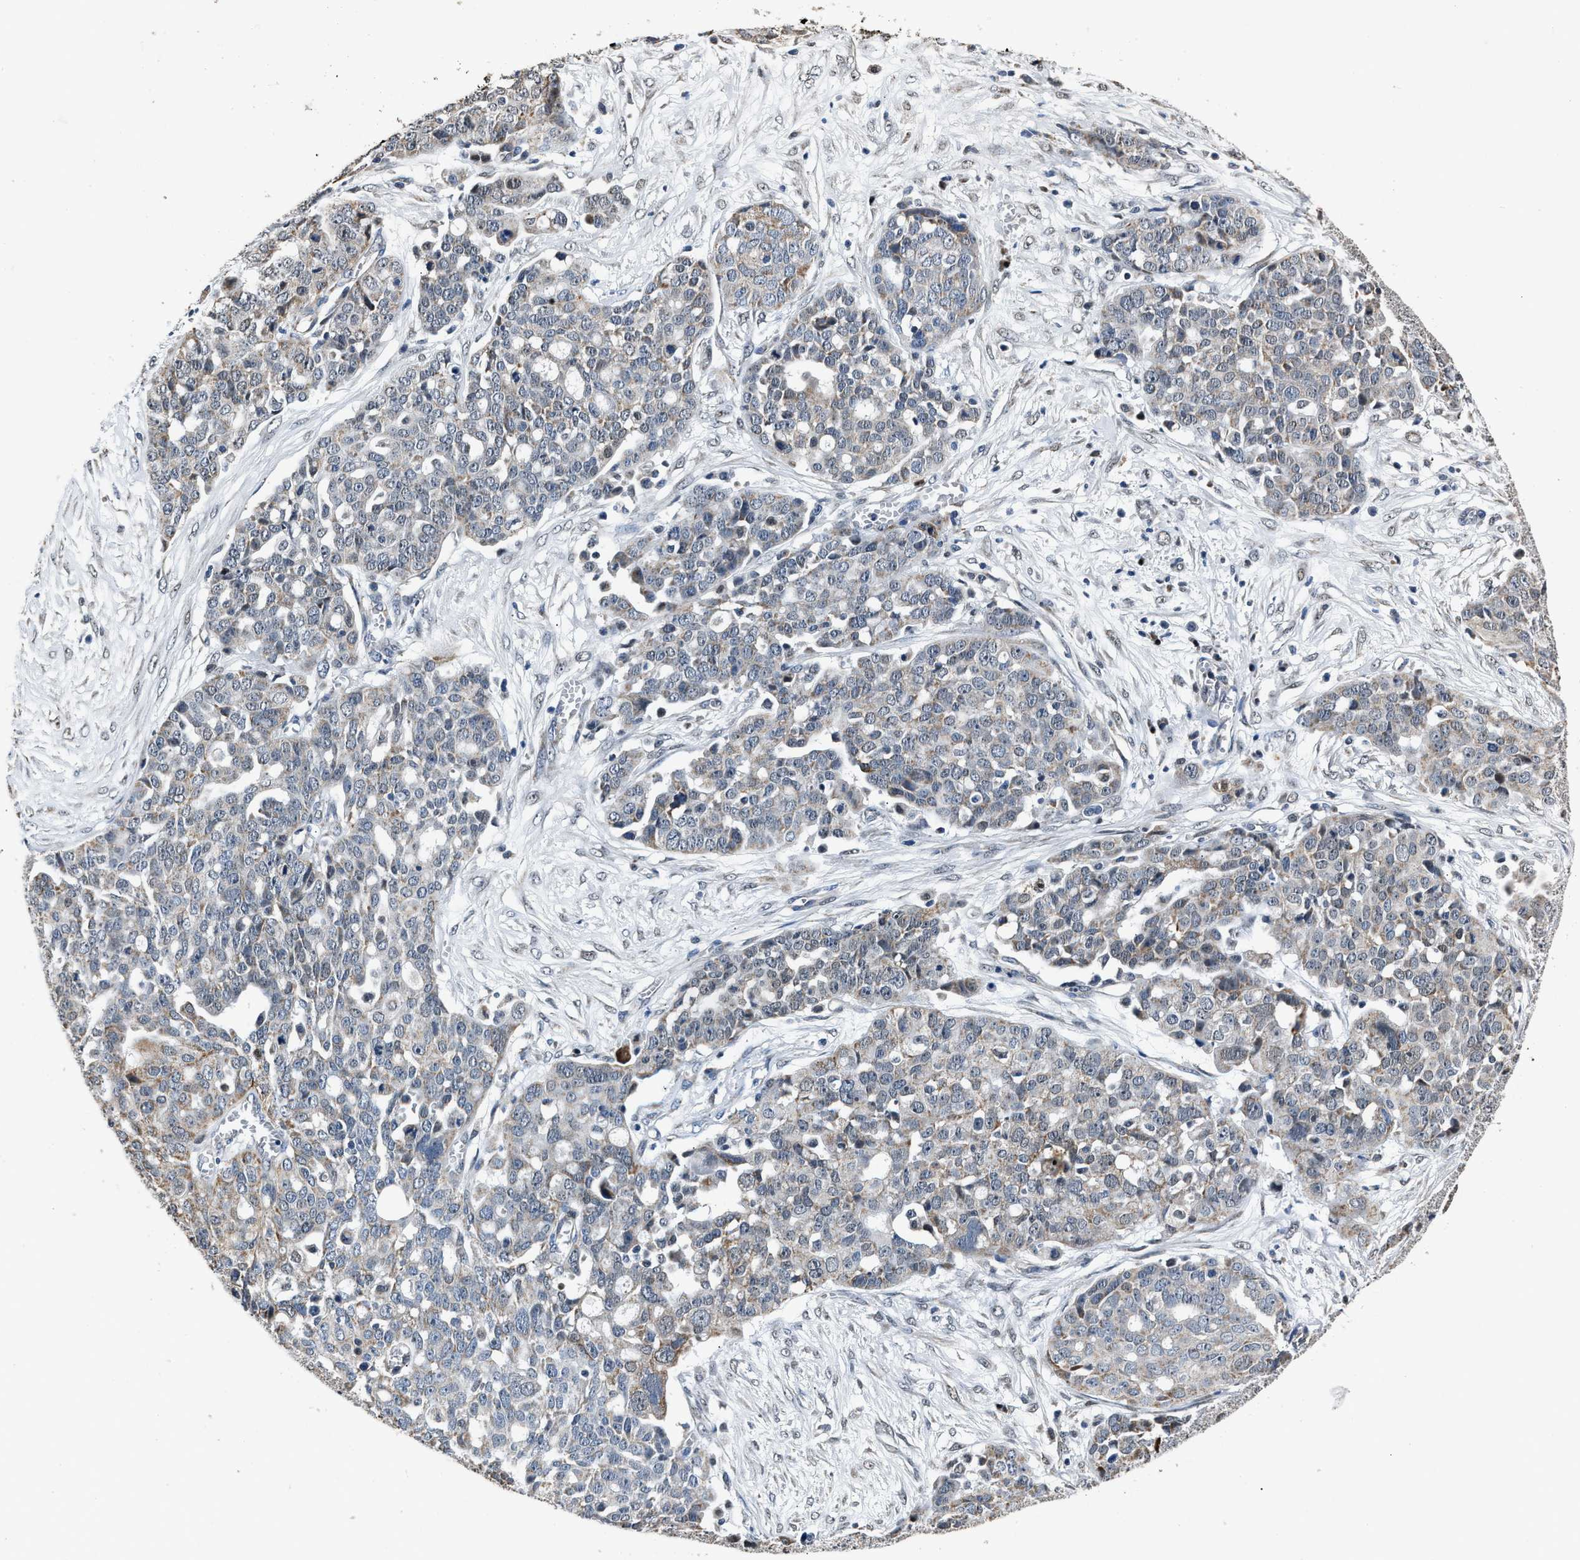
{"staining": {"intensity": "weak", "quantity": "25%-75%", "location": "cytoplasmic/membranous"}, "tissue": "ovarian cancer", "cell_type": "Tumor cells", "image_type": "cancer", "snomed": [{"axis": "morphology", "description": "Cystadenocarcinoma, serous, NOS"}, {"axis": "topography", "description": "Soft tissue"}, {"axis": "topography", "description": "Ovary"}], "caption": "Immunohistochemical staining of ovarian cancer reveals low levels of weak cytoplasmic/membranous expression in approximately 25%-75% of tumor cells.", "gene": "NSUN5", "patient": {"sex": "female", "age": 57}}